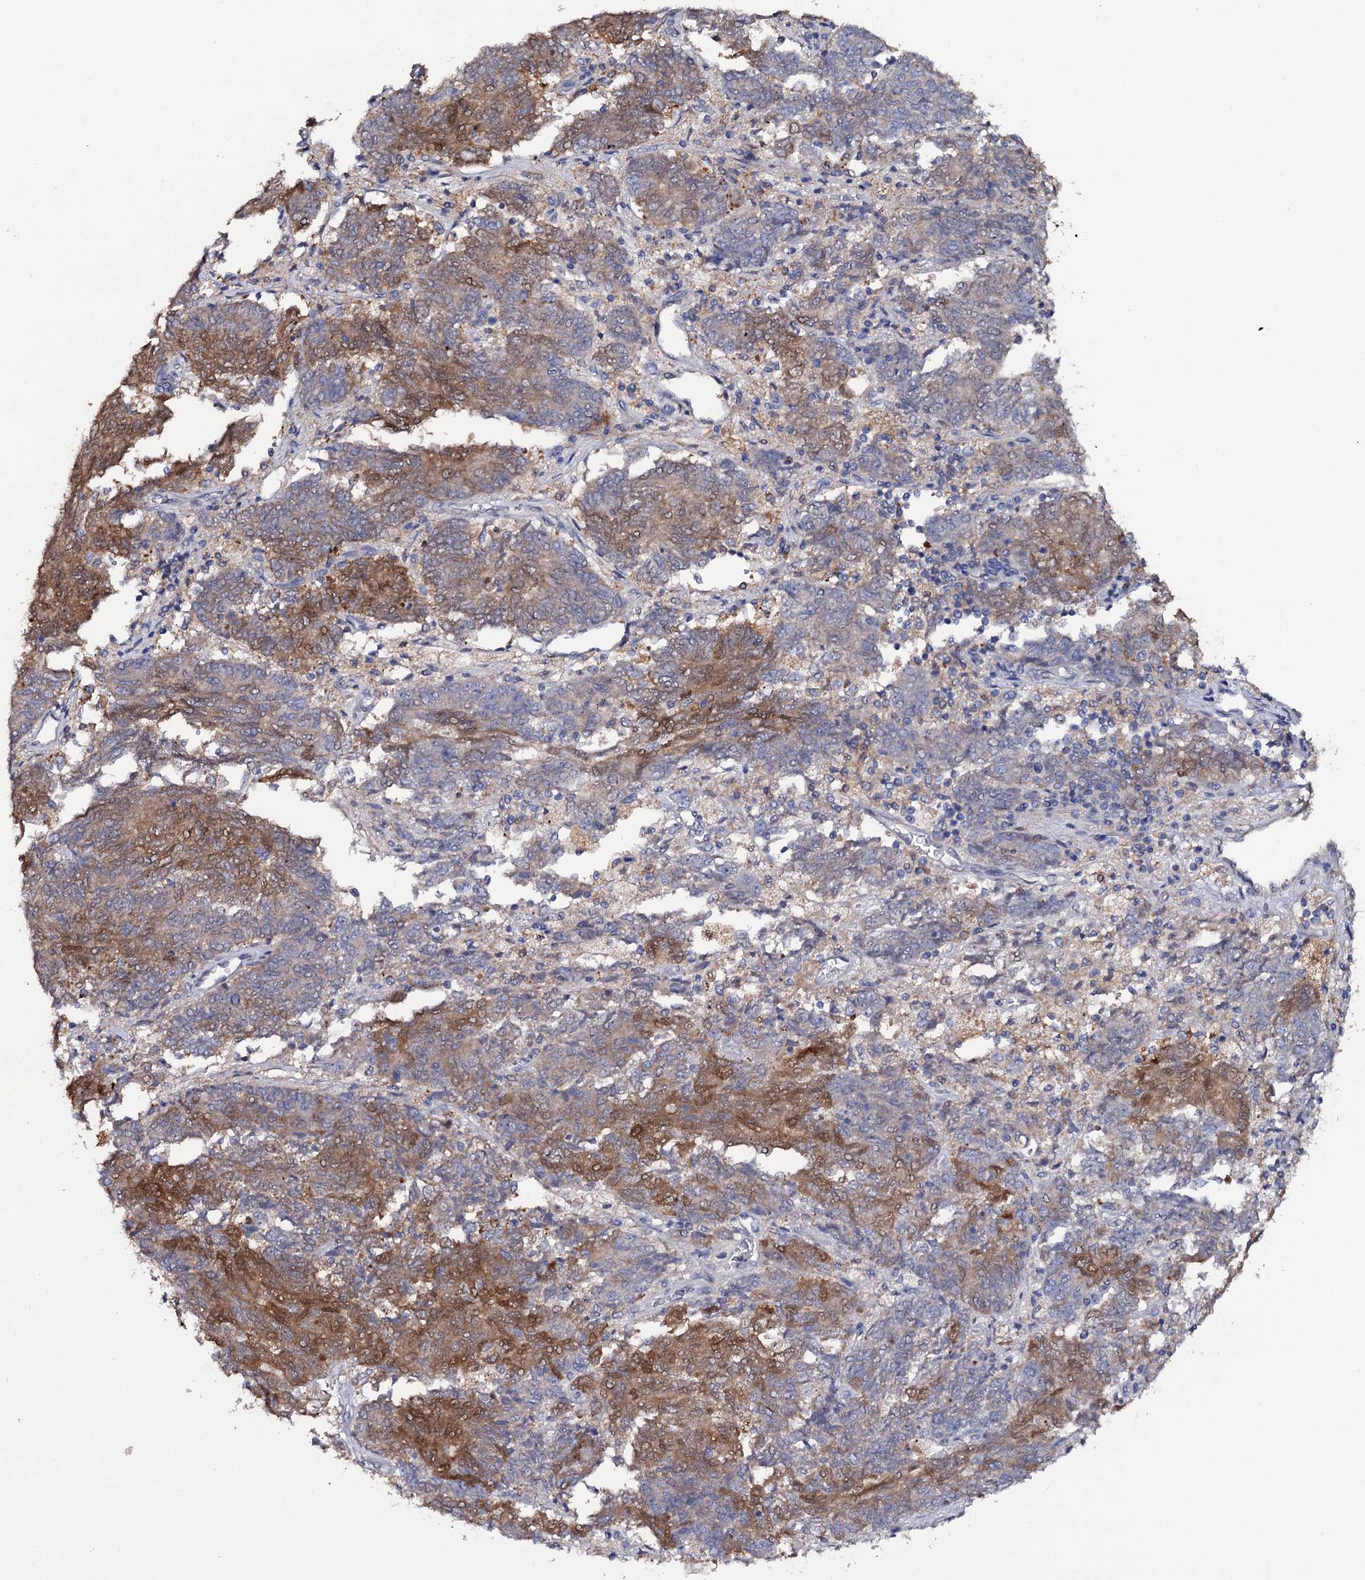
{"staining": {"intensity": "moderate", "quantity": "25%-75%", "location": "cytoplasmic/membranous"}, "tissue": "endometrial cancer", "cell_type": "Tumor cells", "image_type": "cancer", "snomed": [{"axis": "morphology", "description": "Adenocarcinoma, NOS"}, {"axis": "topography", "description": "Endometrium"}], "caption": "Protein analysis of endometrial cancer (adenocarcinoma) tissue displays moderate cytoplasmic/membranous expression in about 25%-75% of tumor cells. Ihc stains the protein in brown and the nuclei are stained blue.", "gene": "CRYL1", "patient": {"sex": "female", "age": 80}}